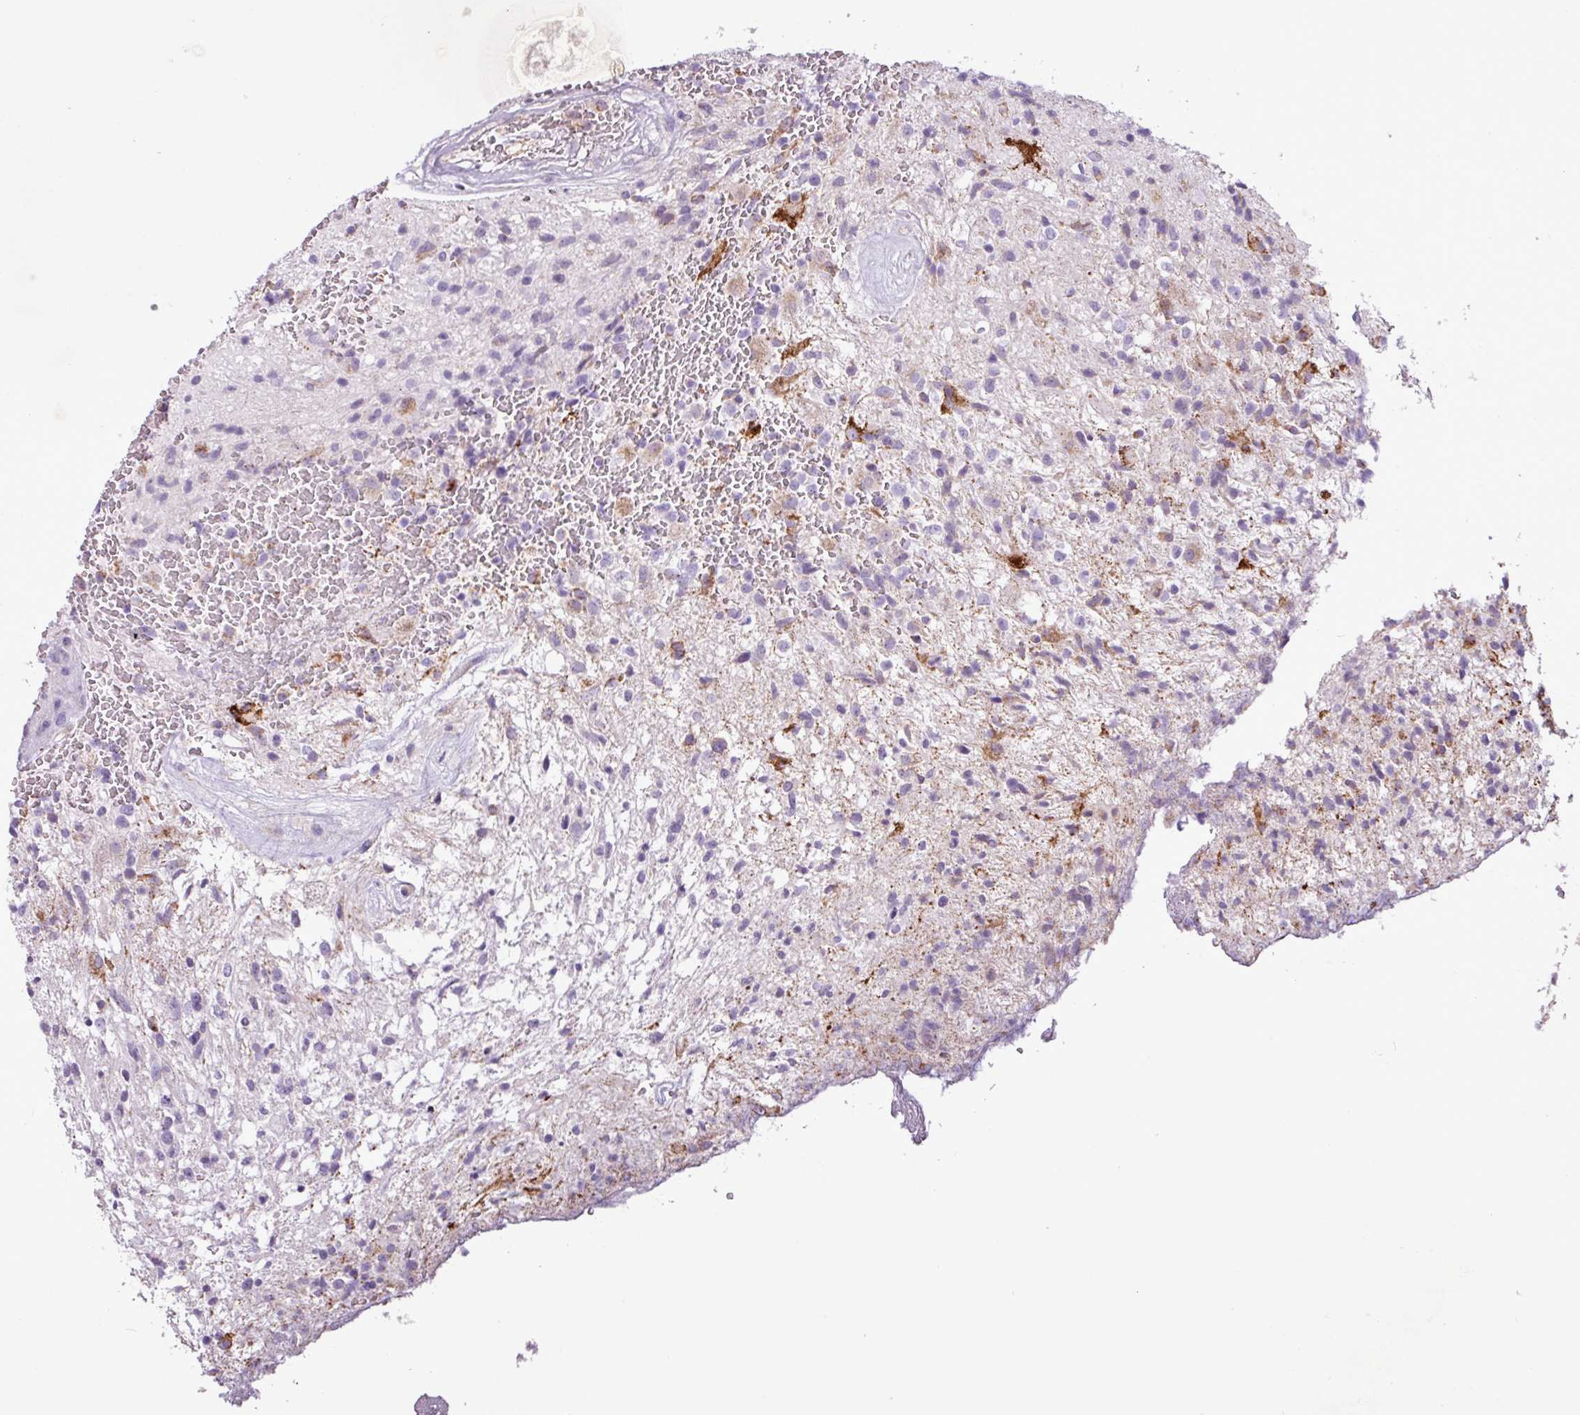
{"staining": {"intensity": "moderate", "quantity": "<25%", "location": "cytoplasmic/membranous"}, "tissue": "glioma", "cell_type": "Tumor cells", "image_type": "cancer", "snomed": [{"axis": "morphology", "description": "Glioma, malignant, High grade"}, {"axis": "topography", "description": "Brain"}], "caption": "The micrograph shows immunohistochemical staining of malignant glioma (high-grade). There is moderate cytoplasmic/membranous expression is identified in approximately <25% of tumor cells.", "gene": "ZNF667", "patient": {"sex": "male", "age": 56}}